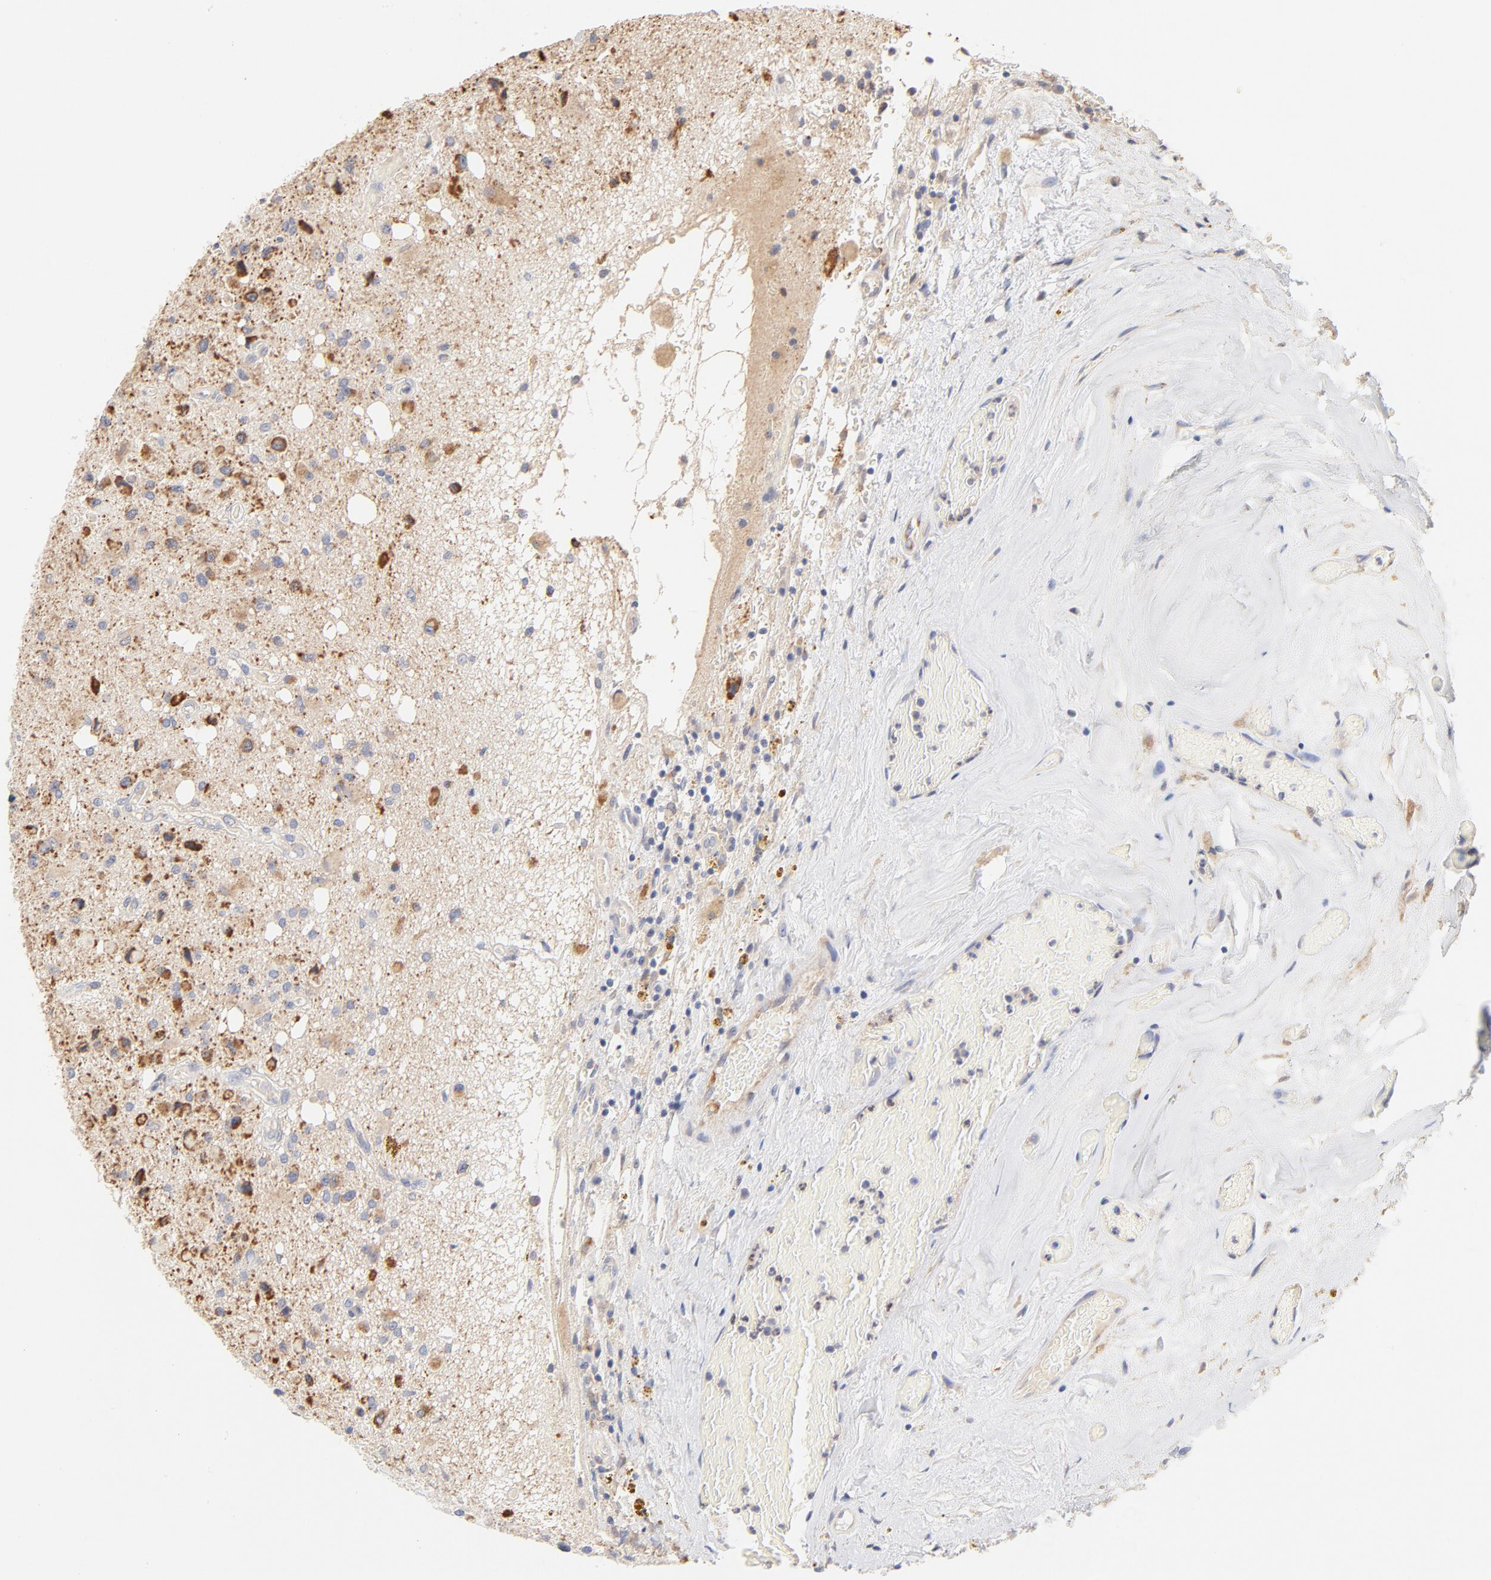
{"staining": {"intensity": "weak", "quantity": "25%-75%", "location": "cytoplasmic/membranous"}, "tissue": "glioma", "cell_type": "Tumor cells", "image_type": "cancer", "snomed": [{"axis": "morphology", "description": "Glioma, malignant, Low grade"}, {"axis": "topography", "description": "Brain"}], "caption": "Immunohistochemistry histopathology image of neoplastic tissue: human glioma stained using IHC displays low levels of weak protein expression localized specifically in the cytoplasmic/membranous of tumor cells, appearing as a cytoplasmic/membranous brown color.", "gene": "MTERF2", "patient": {"sex": "male", "age": 58}}